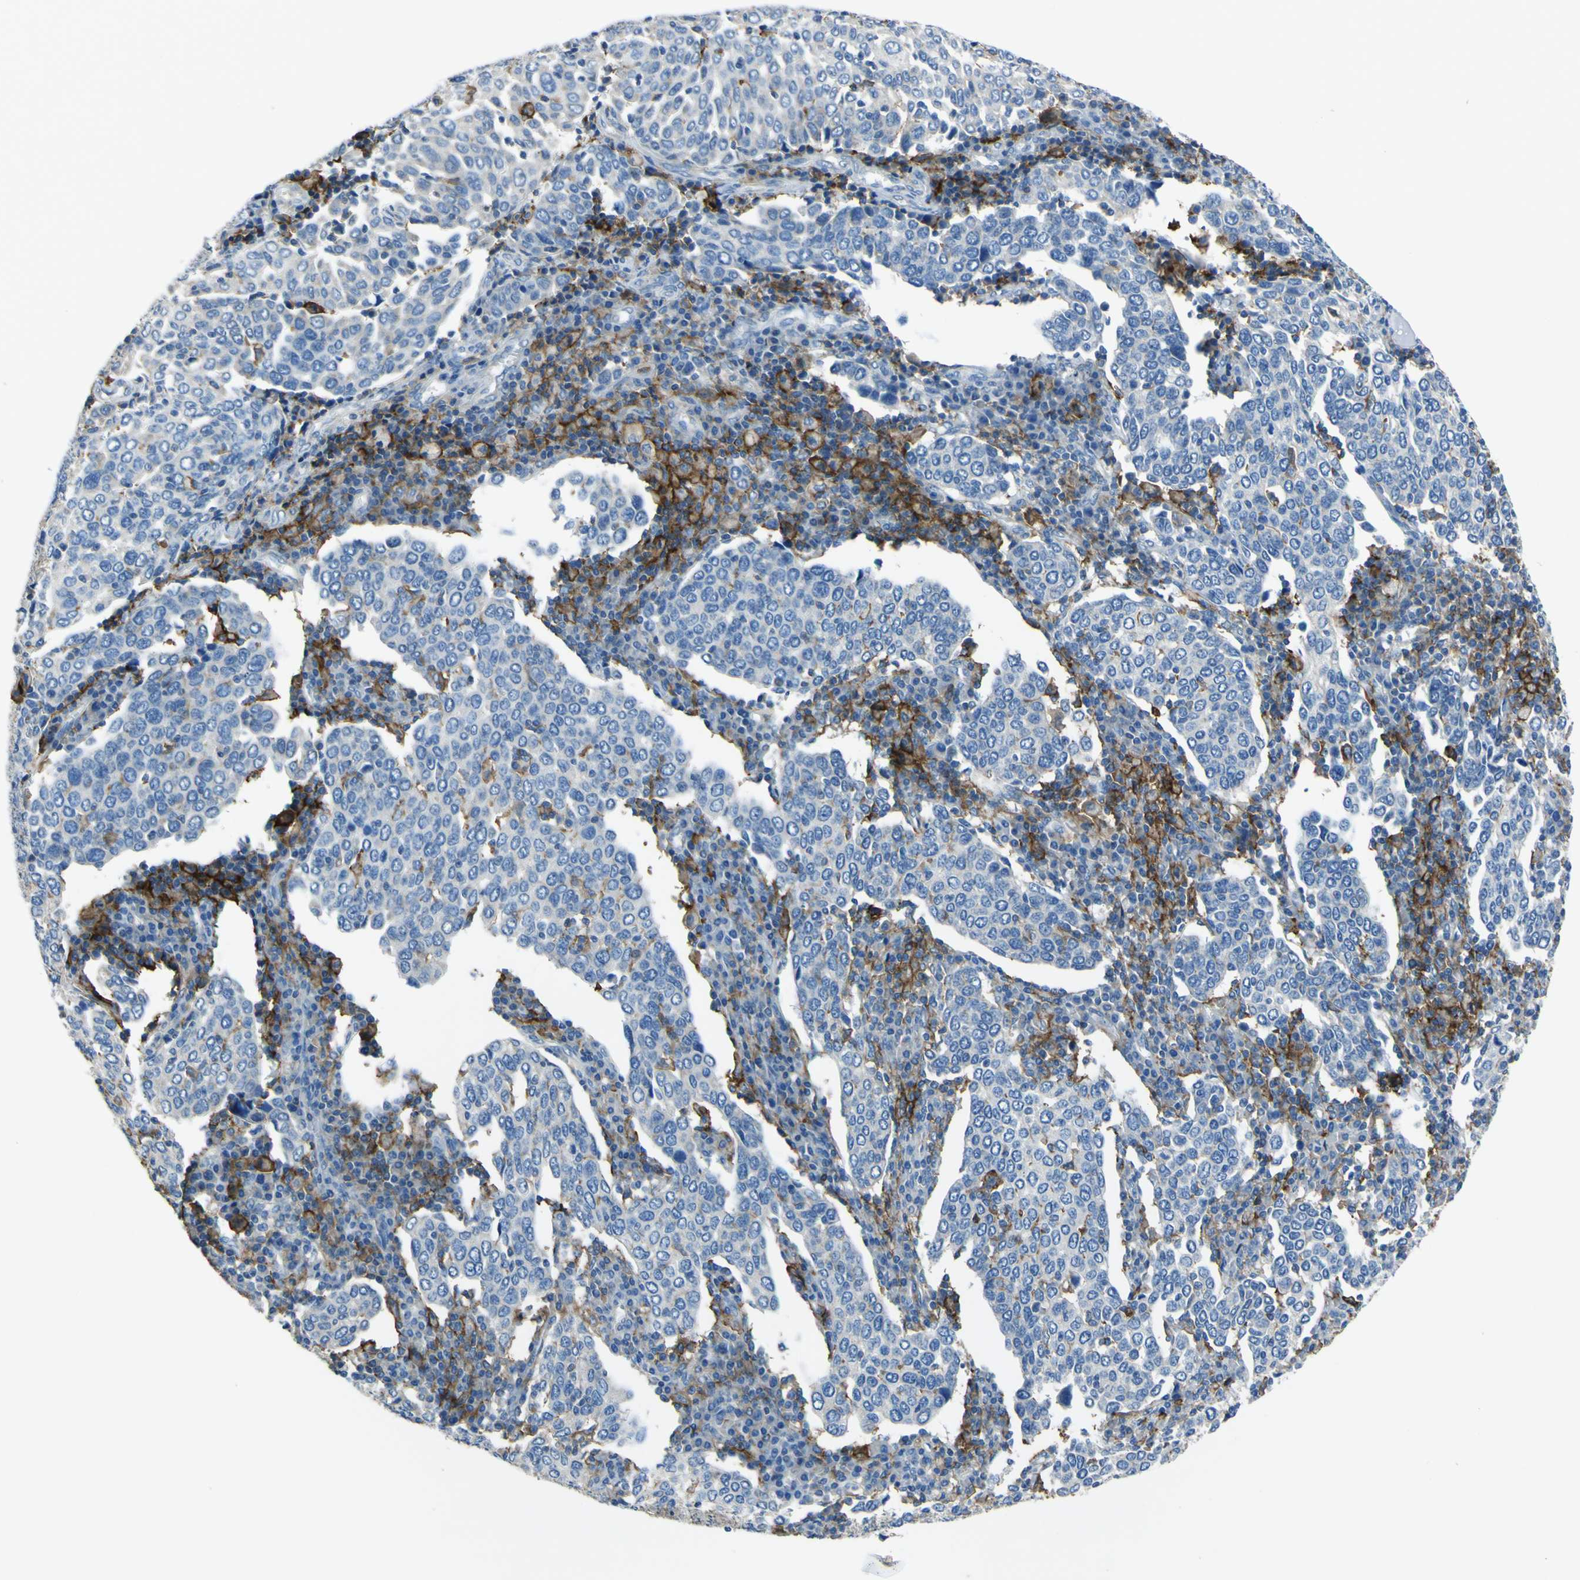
{"staining": {"intensity": "negative", "quantity": "none", "location": "none"}, "tissue": "cervical cancer", "cell_type": "Tumor cells", "image_type": "cancer", "snomed": [{"axis": "morphology", "description": "Squamous cell carcinoma, NOS"}, {"axis": "topography", "description": "Cervix"}], "caption": "IHC of human squamous cell carcinoma (cervical) exhibits no expression in tumor cells.", "gene": "LAIR1", "patient": {"sex": "female", "age": 40}}